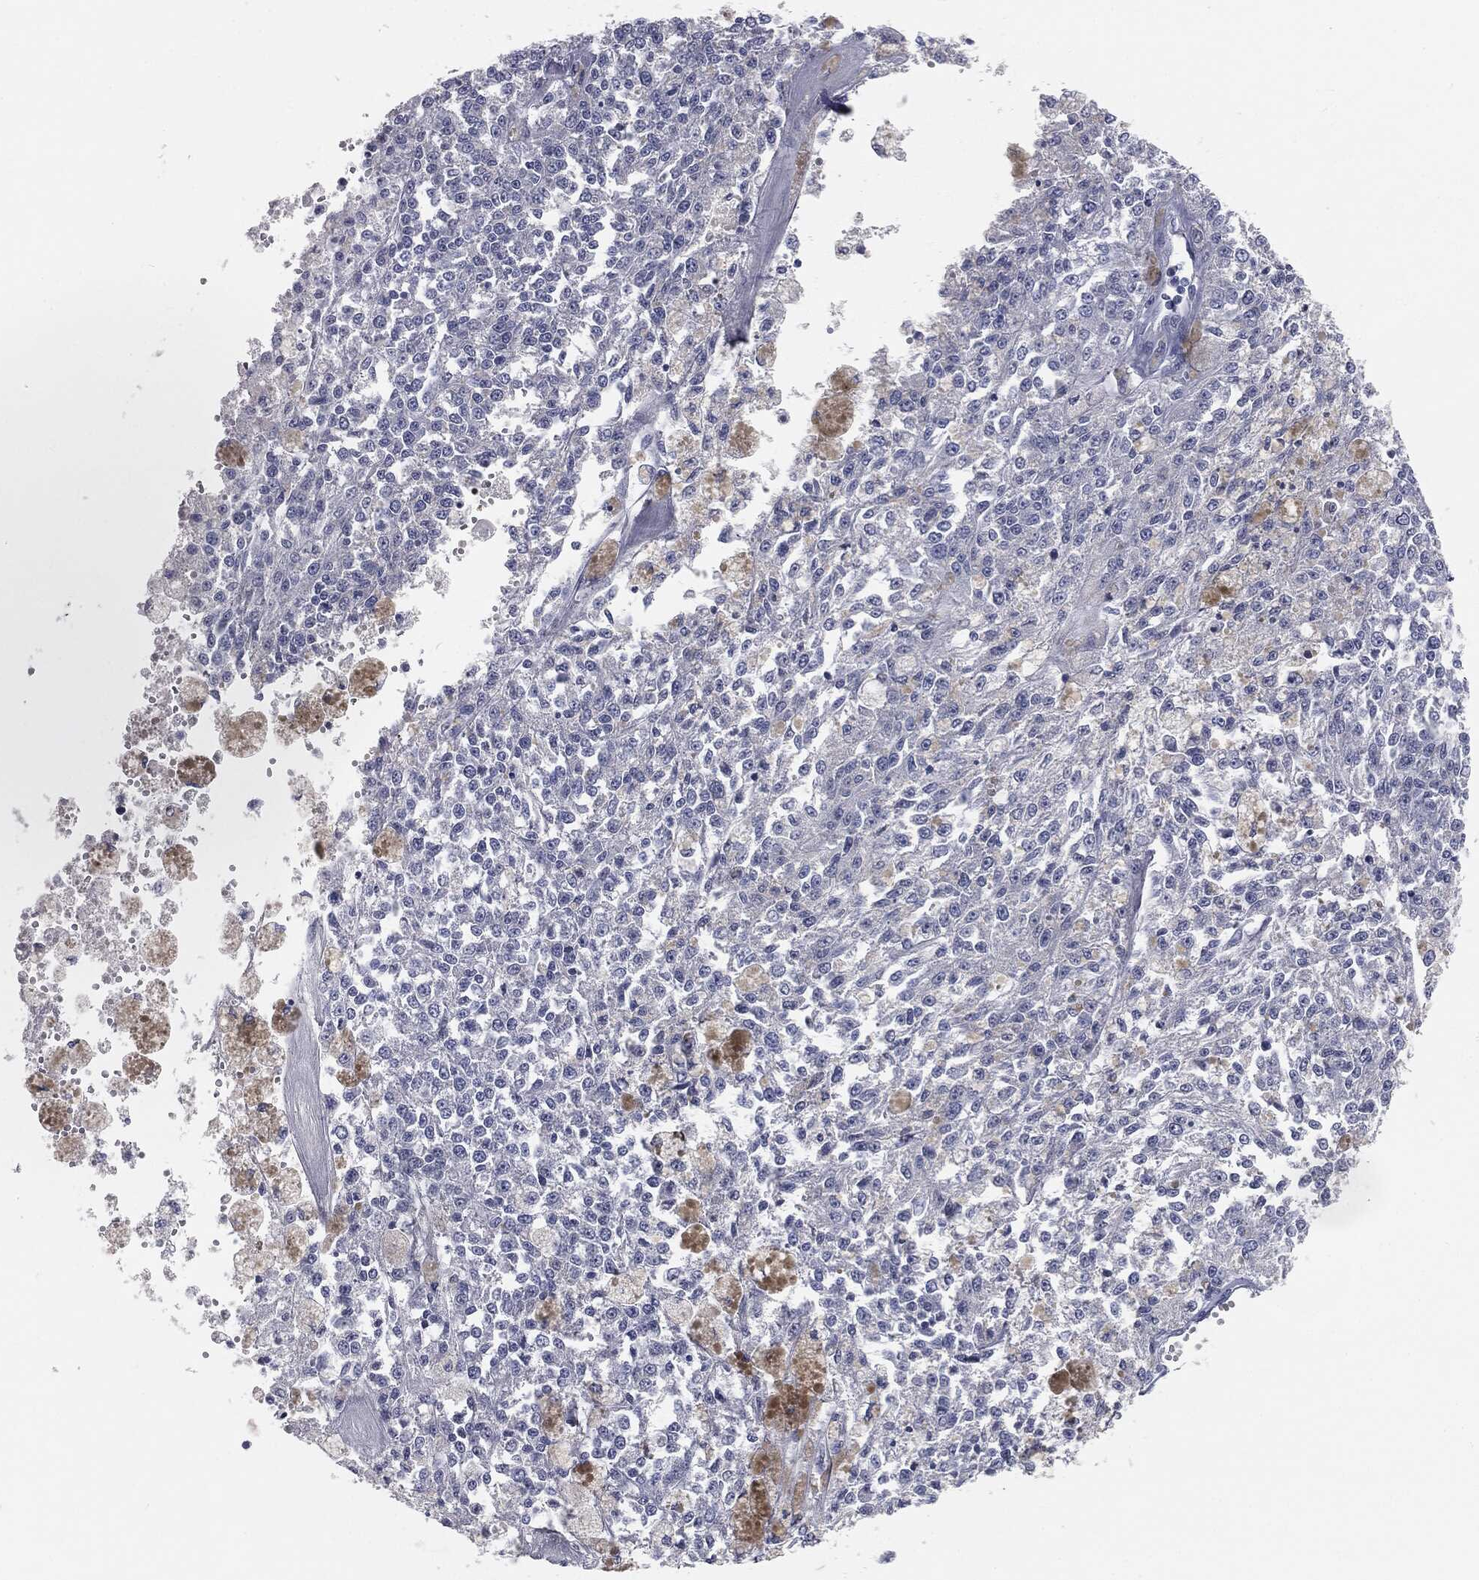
{"staining": {"intensity": "negative", "quantity": "none", "location": "none"}, "tissue": "melanoma", "cell_type": "Tumor cells", "image_type": "cancer", "snomed": [{"axis": "morphology", "description": "Malignant melanoma, Metastatic site"}, {"axis": "topography", "description": "Lymph node"}], "caption": "Immunohistochemistry of human malignant melanoma (metastatic site) demonstrates no staining in tumor cells. (Immunohistochemistry (ihc), brightfield microscopy, high magnification).", "gene": "PRAME", "patient": {"sex": "female", "age": 64}}